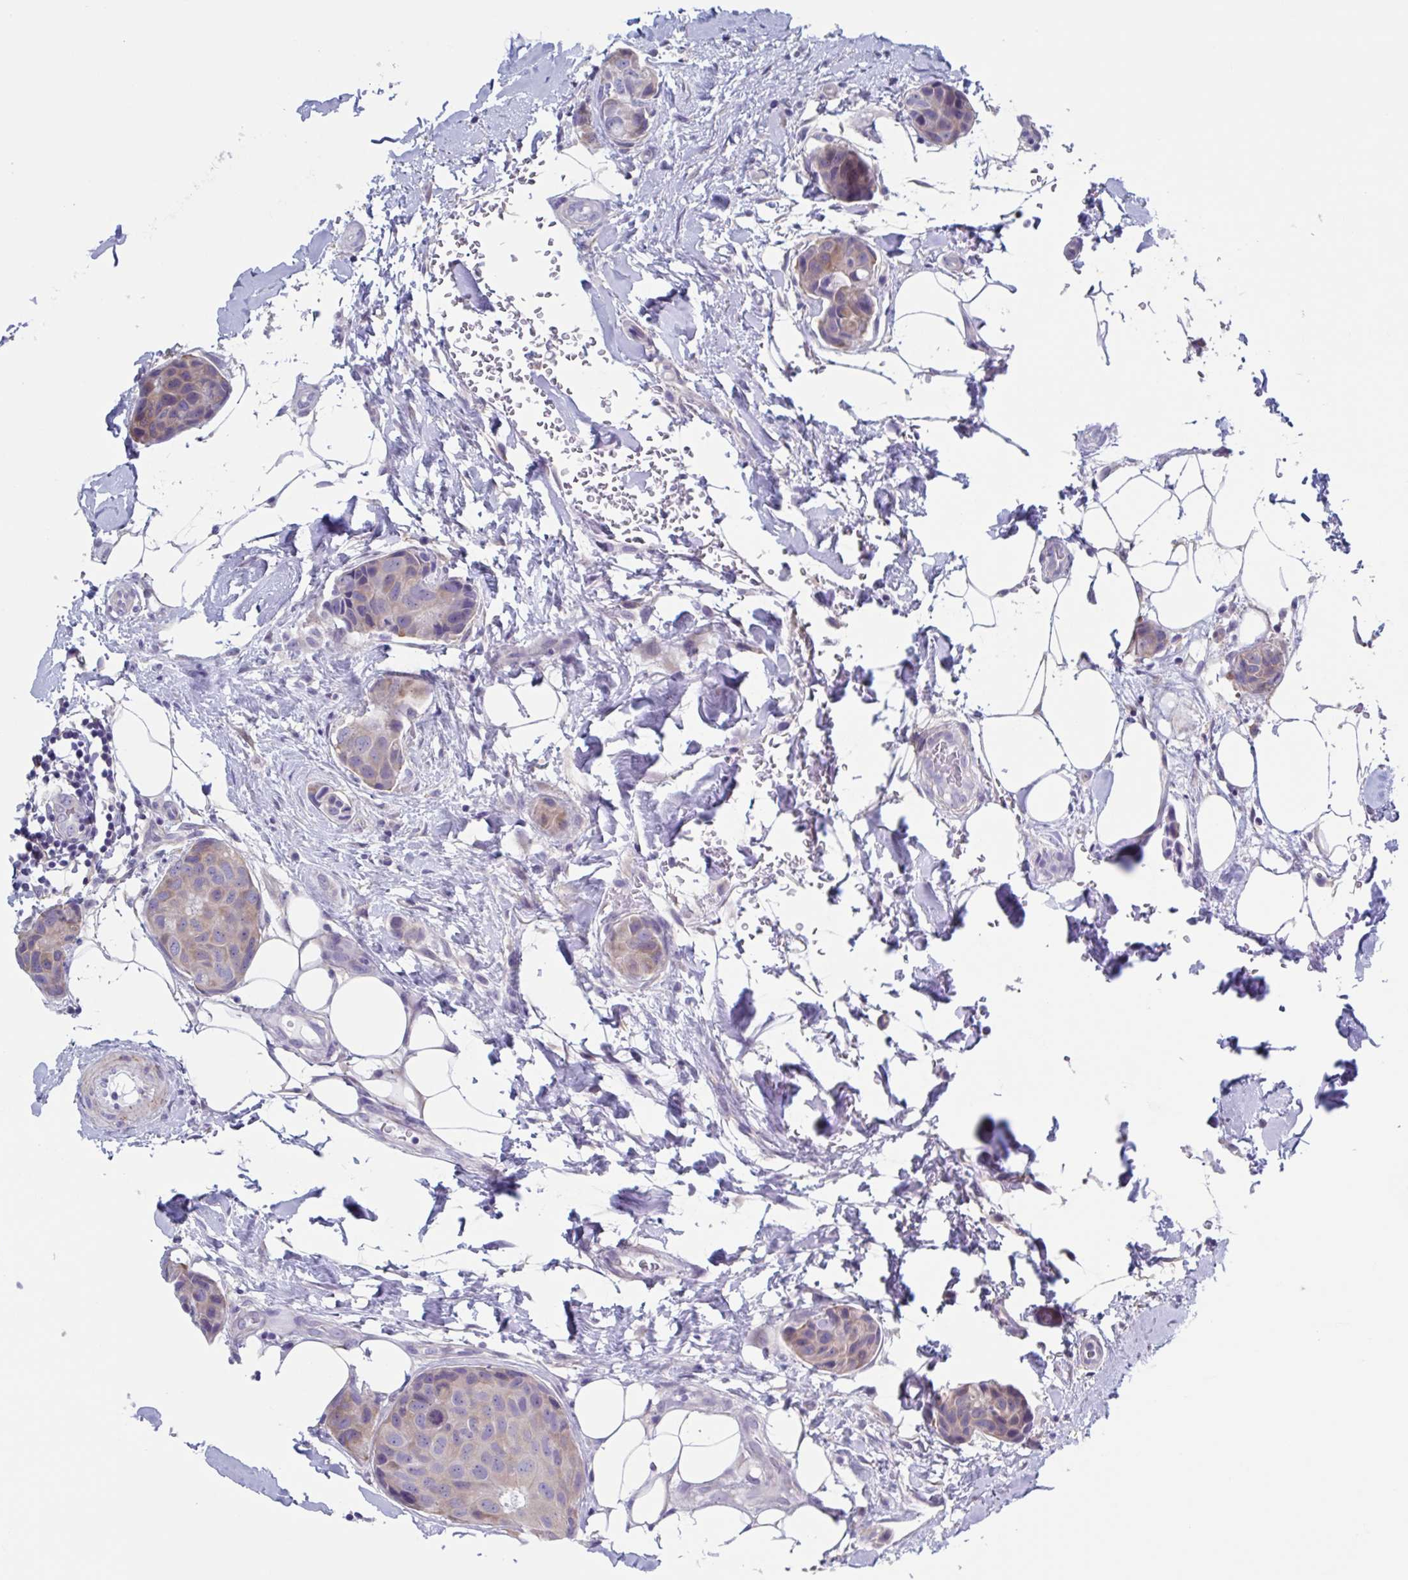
{"staining": {"intensity": "weak", "quantity": "25%-75%", "location": "cytoplasmic/membranous"}, "tissue": "breast cancer", "cell_type": "Tumor cells", "image_type": "cancer", "snomed": [{"axis": "morphology", "description": "Duct carcinoma"}, {"axis": "topography", "description": "Breast"}, {"axis": "topography", "description": "Lymph node"}], "caption": "Breast cancer stained with a protein marker demonstrates weak staining in tumor cells.", "gene": "LPIN3", "patient": {"sex": "female", "age": 80}}